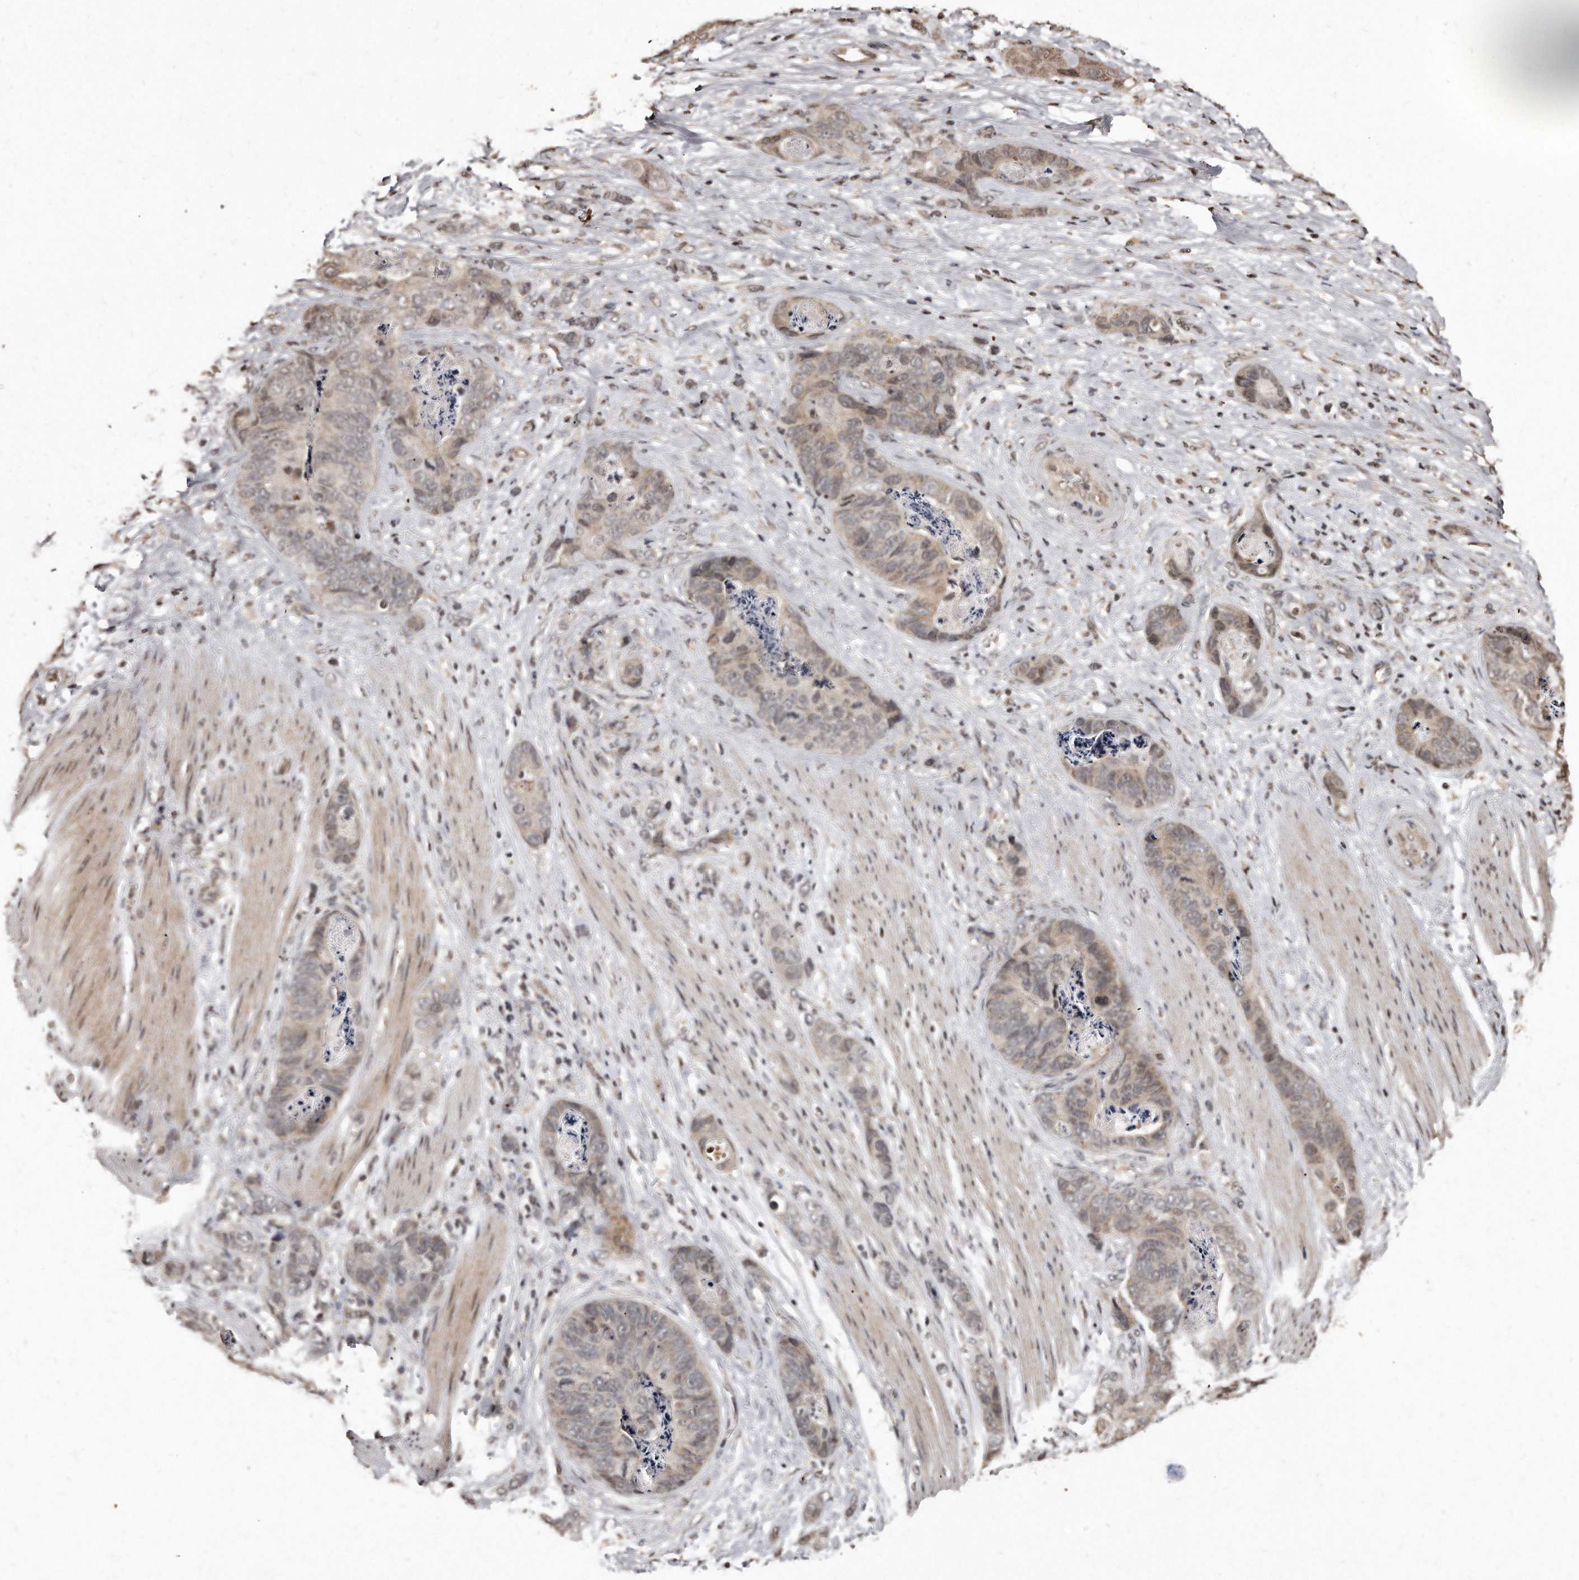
{"staining": {"intensity": "moderate", "quantity": "25%-75%", "location": "cytoplasmic/membranous,nuclear"}, "tissue": "stomach cancer", "cell_type": "Tumor cells", "image_type": "cancer", "snomed": [{"axis": "morphology", "description": "Normal tissue, NOS"}, {"axis": "morphology", "description": "Adenocarcinoma, NOS"}, {"axis": "topography", "description": "Stomach"}], "caption": "Protein positivity by immunohistochemistry demonstrates moderate cytoplasmic/membranous and nuclear staining in about 25%-75% of tumor cells in stomach cancer.", "gene": "TSHR", "patient": {"sex": "female", "age": 89}}